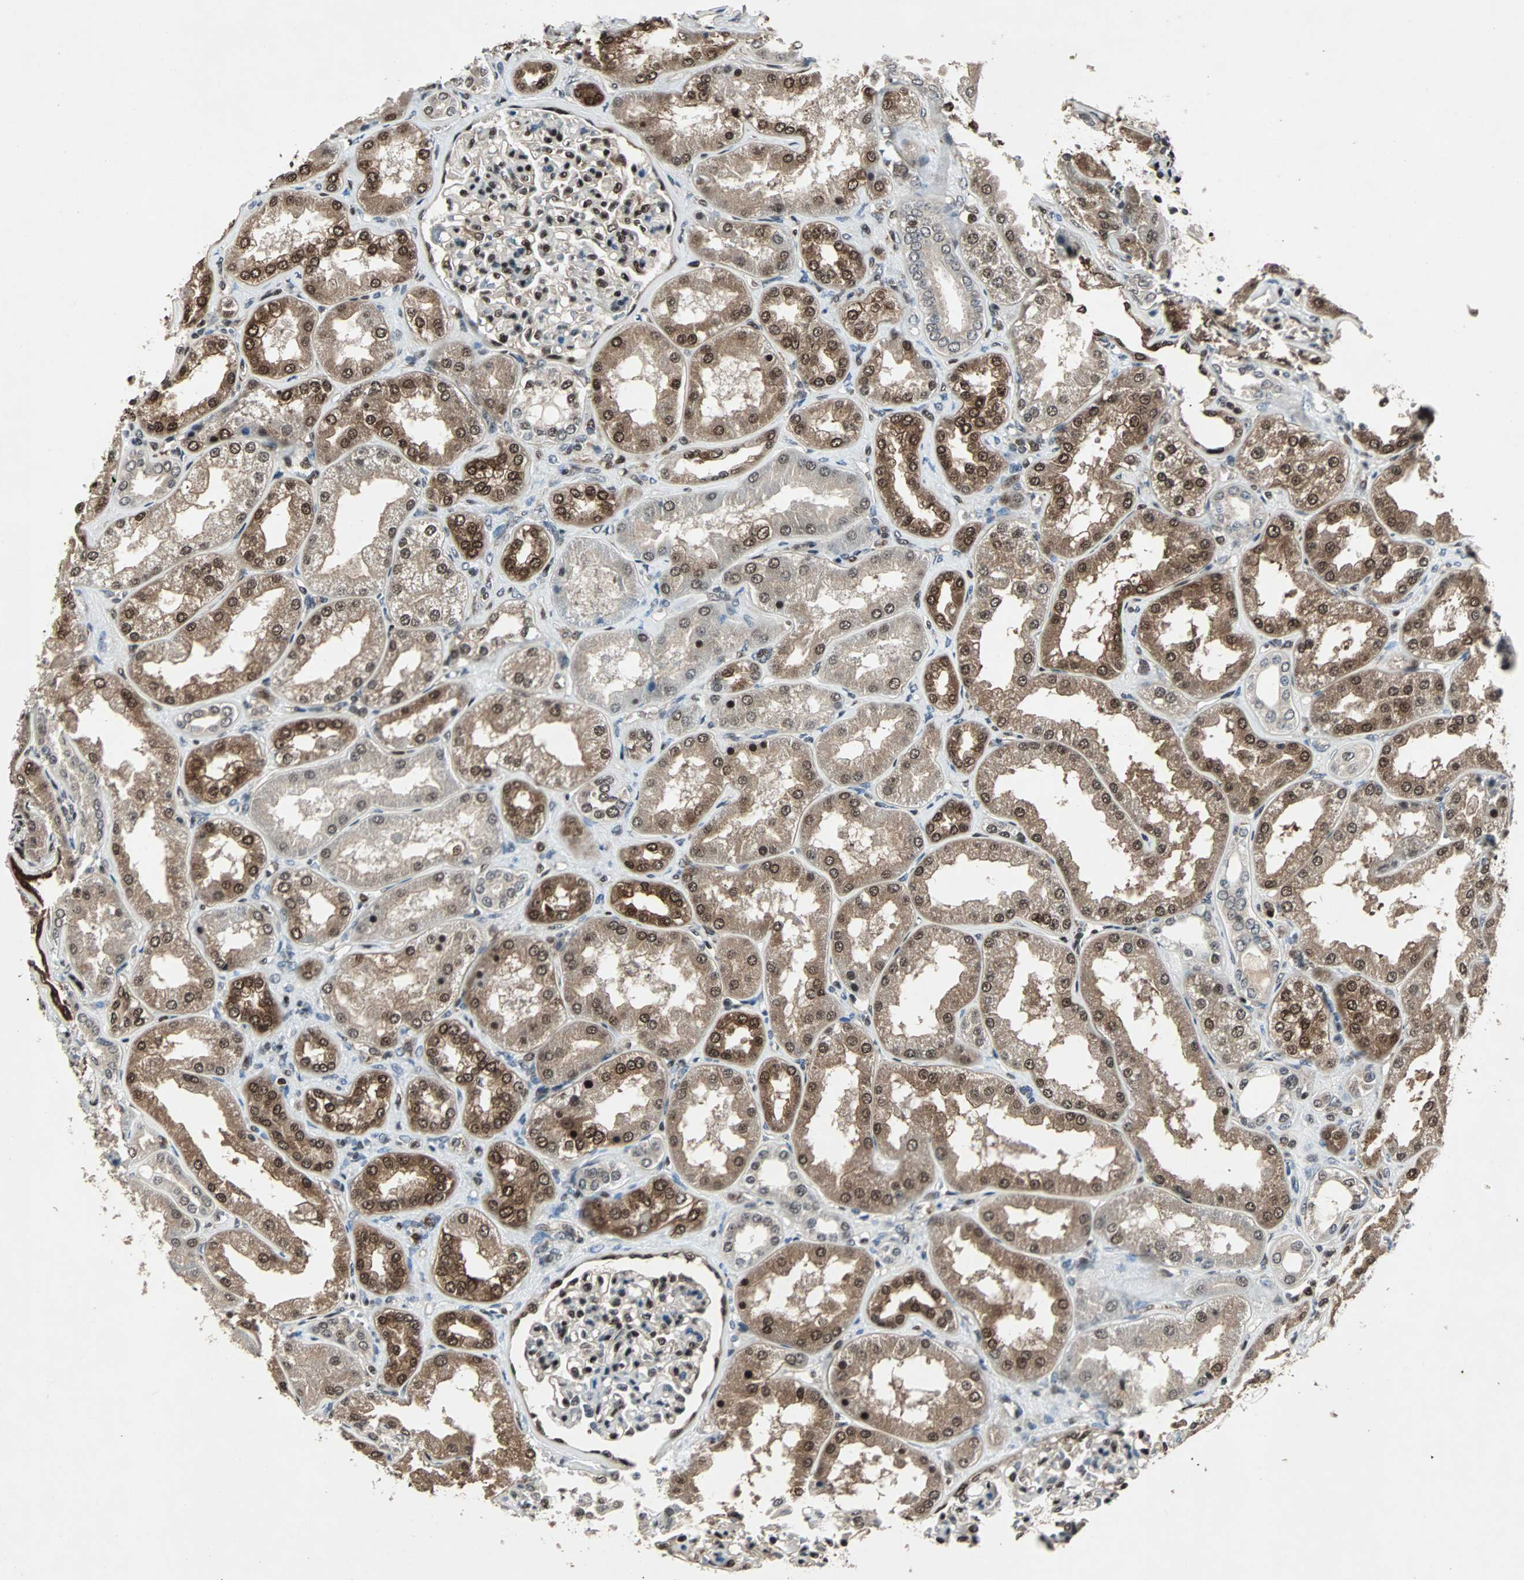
{"staining": {"intensity": "strong", "quantity": "25%-75%", "location": "nuclear"}, "tissue": "kidney", "cell_type": "Cells in glomeruli", "image_type": "normal", "snomed": [{"axis": "morphology", "description": "Normal tissue, NOS"}, {"axis": "topography", "description": "Kidney"}], "caption": "IHC histopathology image of unremarkable kidney: kidney stained using immunohistochemistry (IHC) demonstrates high levels of strong protein expression localized specifically in the nuclear of cells in glomeruli, appearing as a nuclear brown color.", "gene": "ACLY", "patient": {"sex": "female", "age": 56}}